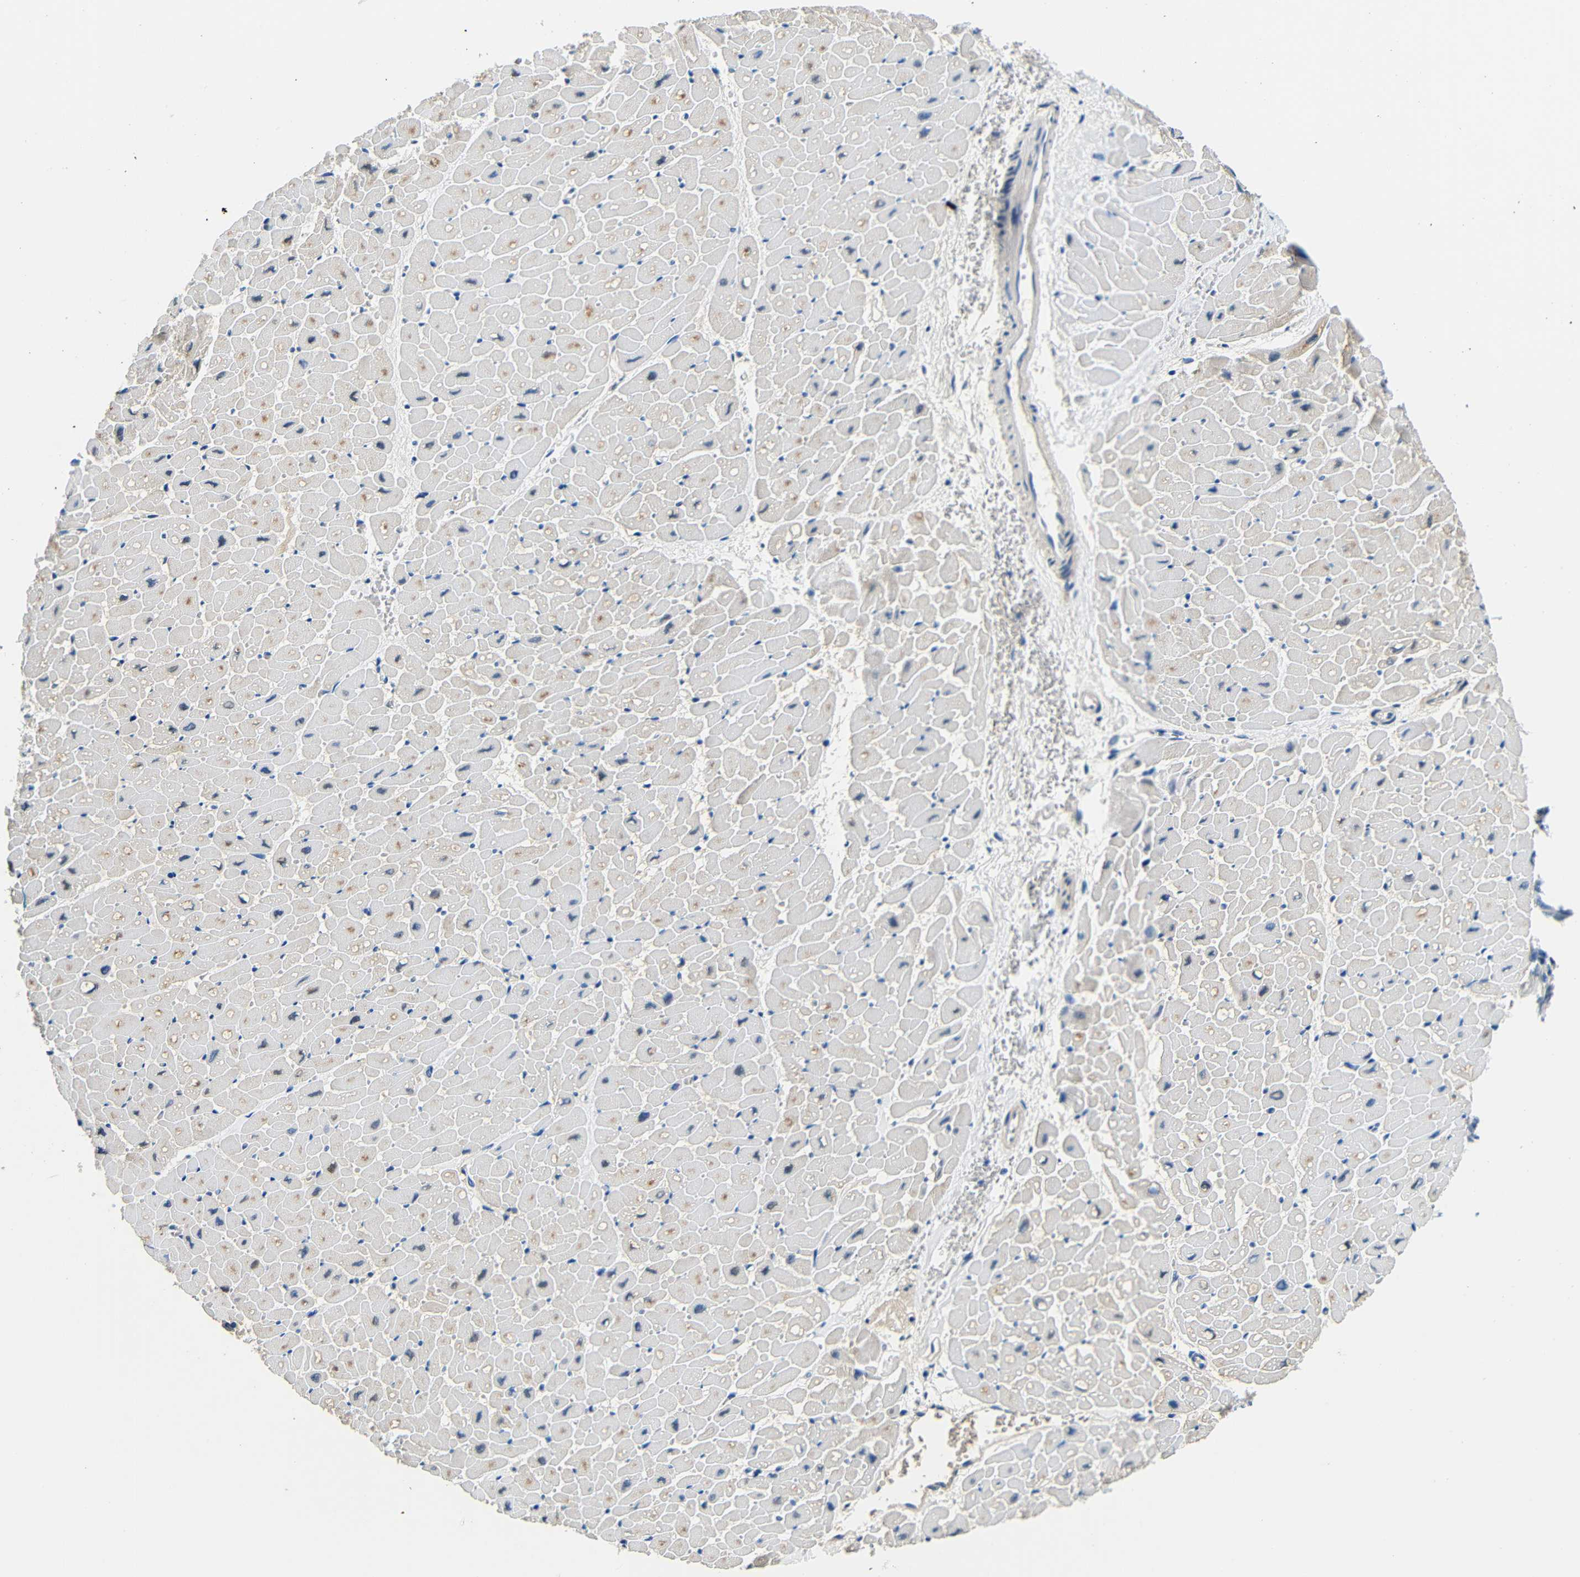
{"staining": {"intensity": "moderate", "quantity": "<25%", "location": "cytoplasmic/membranous"}, "tissue": "heart muscle", "cell_type": "Cardiomyocytes", "image_type": "normal", "snomed": [{"axis": "morphology", "description": "Normal tissue, NOS"}, {"axis": "topography", "description": "Heart"}], "caption": "Heart muscle stained for a protein (brown) displays moderate cytoplasmic/membranous positive positivity in approximately <25% of cardiomyocytes.", "gene": "ADAP1", "patient": {"sex": "male", "age": 45}}